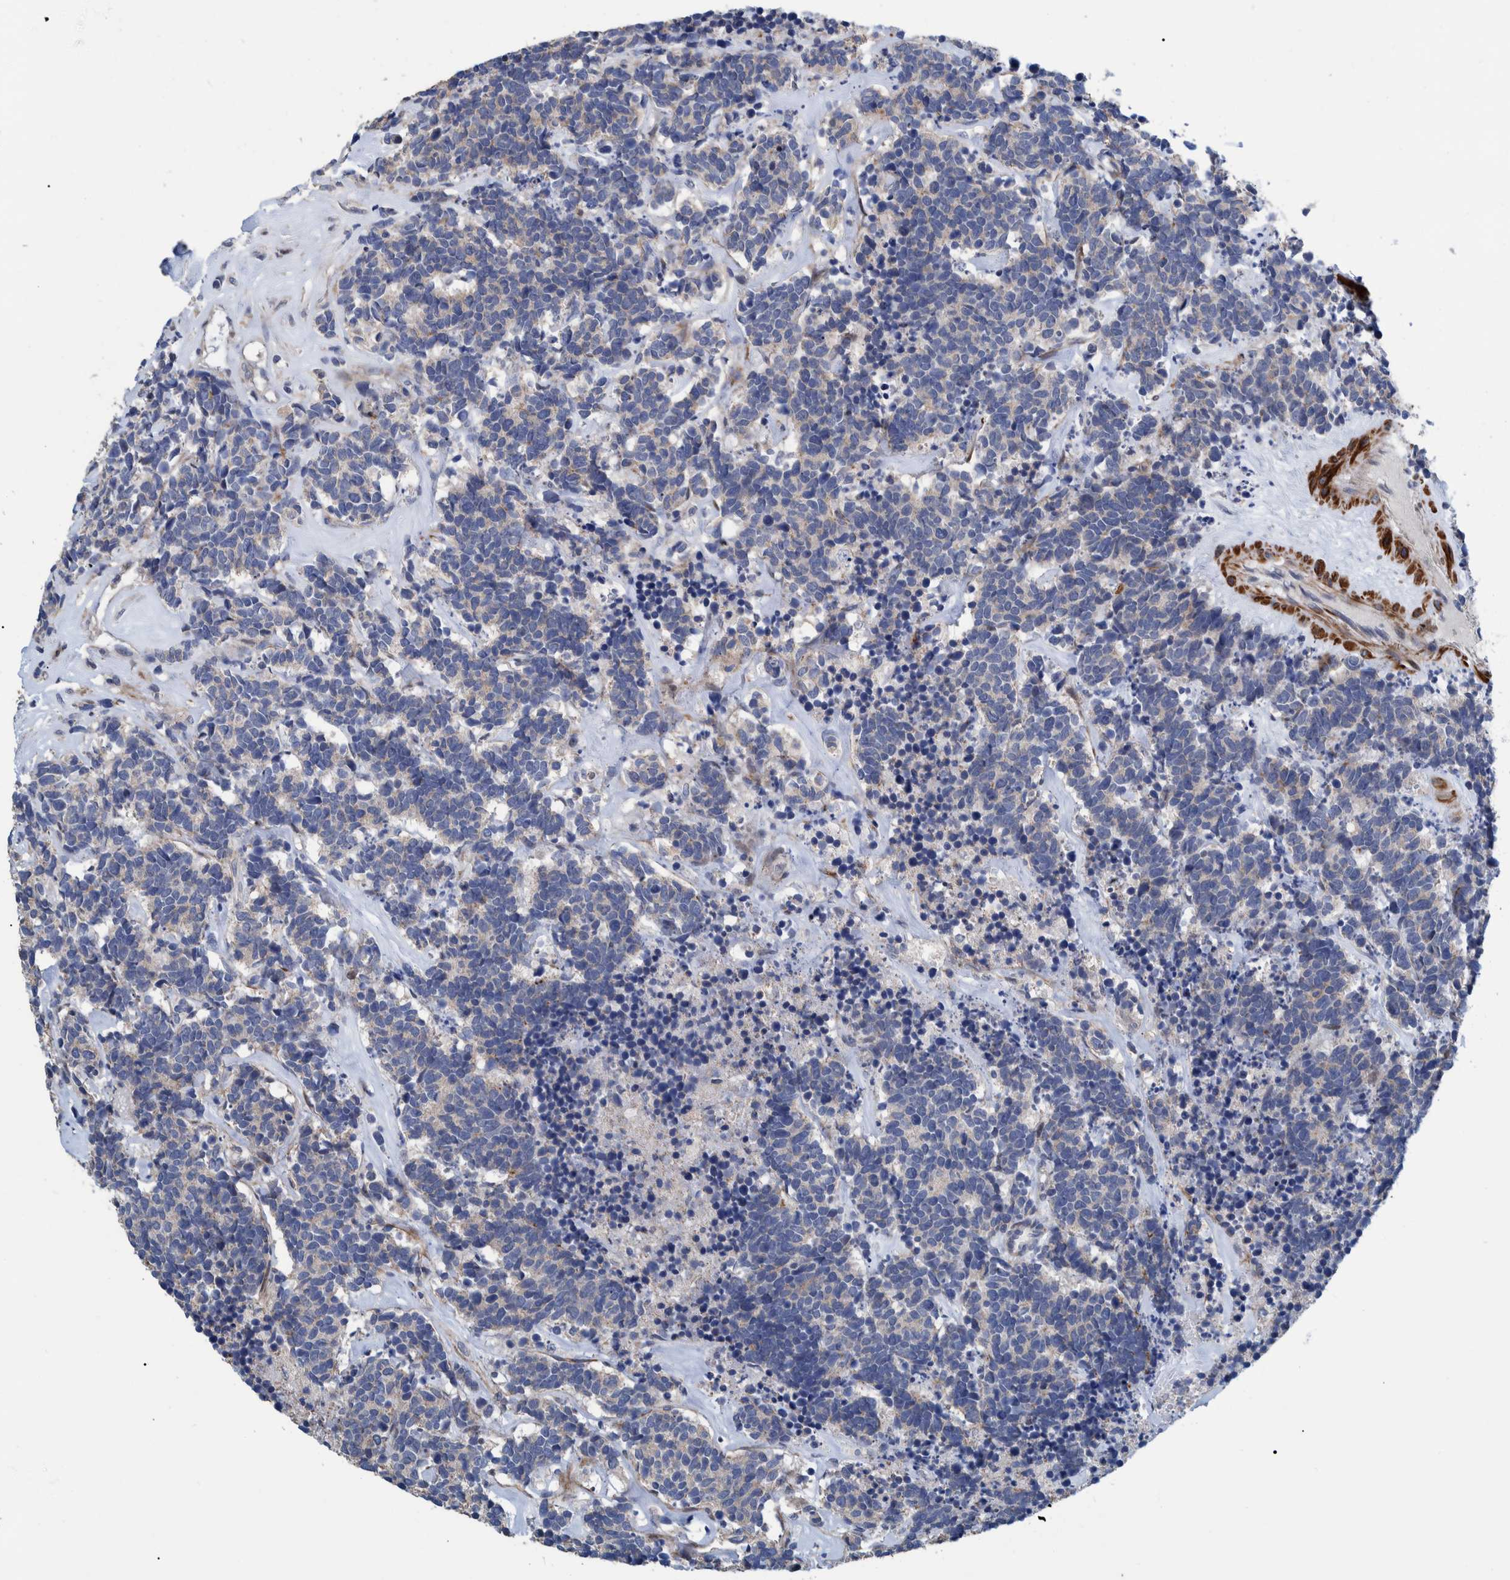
{"staining": {"intensity": "negative", "quantity": "none", "location": "none"}, "tissue": "carcinoid", "cell_type": "Tumor cells", "image_type": "cancer", "snomed": [{"axis": "morphology", "description": "Carcinoma, NOS"}, {"axis": "morphology", "description": "Carcinoid, malignant, NOS"}, {"axis": "topography", "description": "Urinary bladder"}], "caption": "Tumor cells show no significant protein expression in malignant carcinoid.", "gene": "MKS1", "patient": {"sex": "male", "age": 57}}